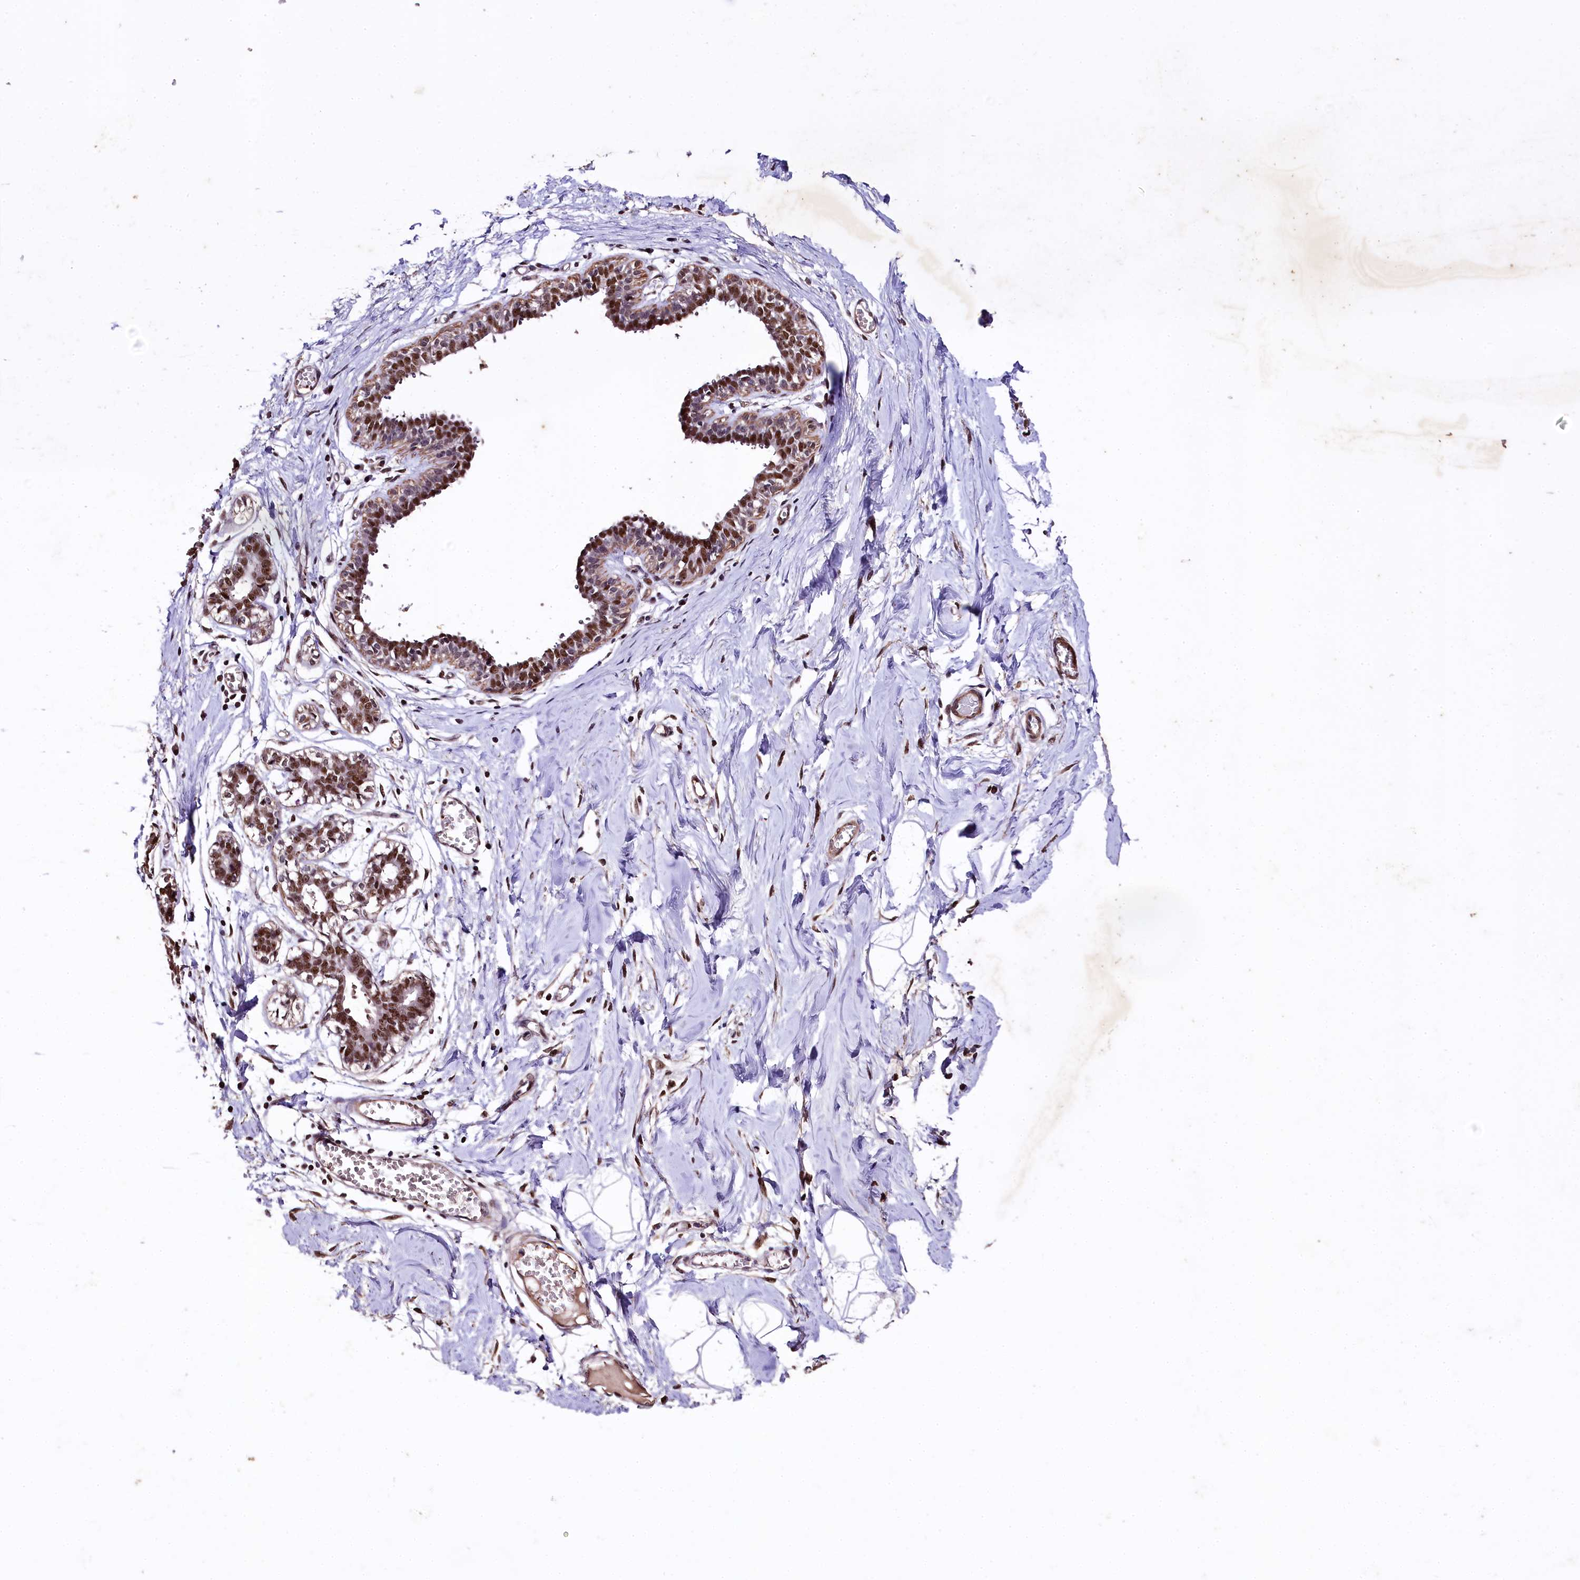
{"staining": {"intensity": "moderate", "quantity": ">75%", "location": "nuclear"}, "tissue": "breast", "cell_type": "Adipocytes", "image_type": "normal", "snomed": [{"axis": "morphology", "description": "Normal tissue, NOS"}, {"axis": "topography", "description": "Breast"}], "caption": "A high-resolution micrograph shows IHC staining of benign breast, which exhibits moderate nuclear staining in approximately >75% of adipocytes.", "gene": "SAMD10", "patient": {"sex": "female", "age": 27}}